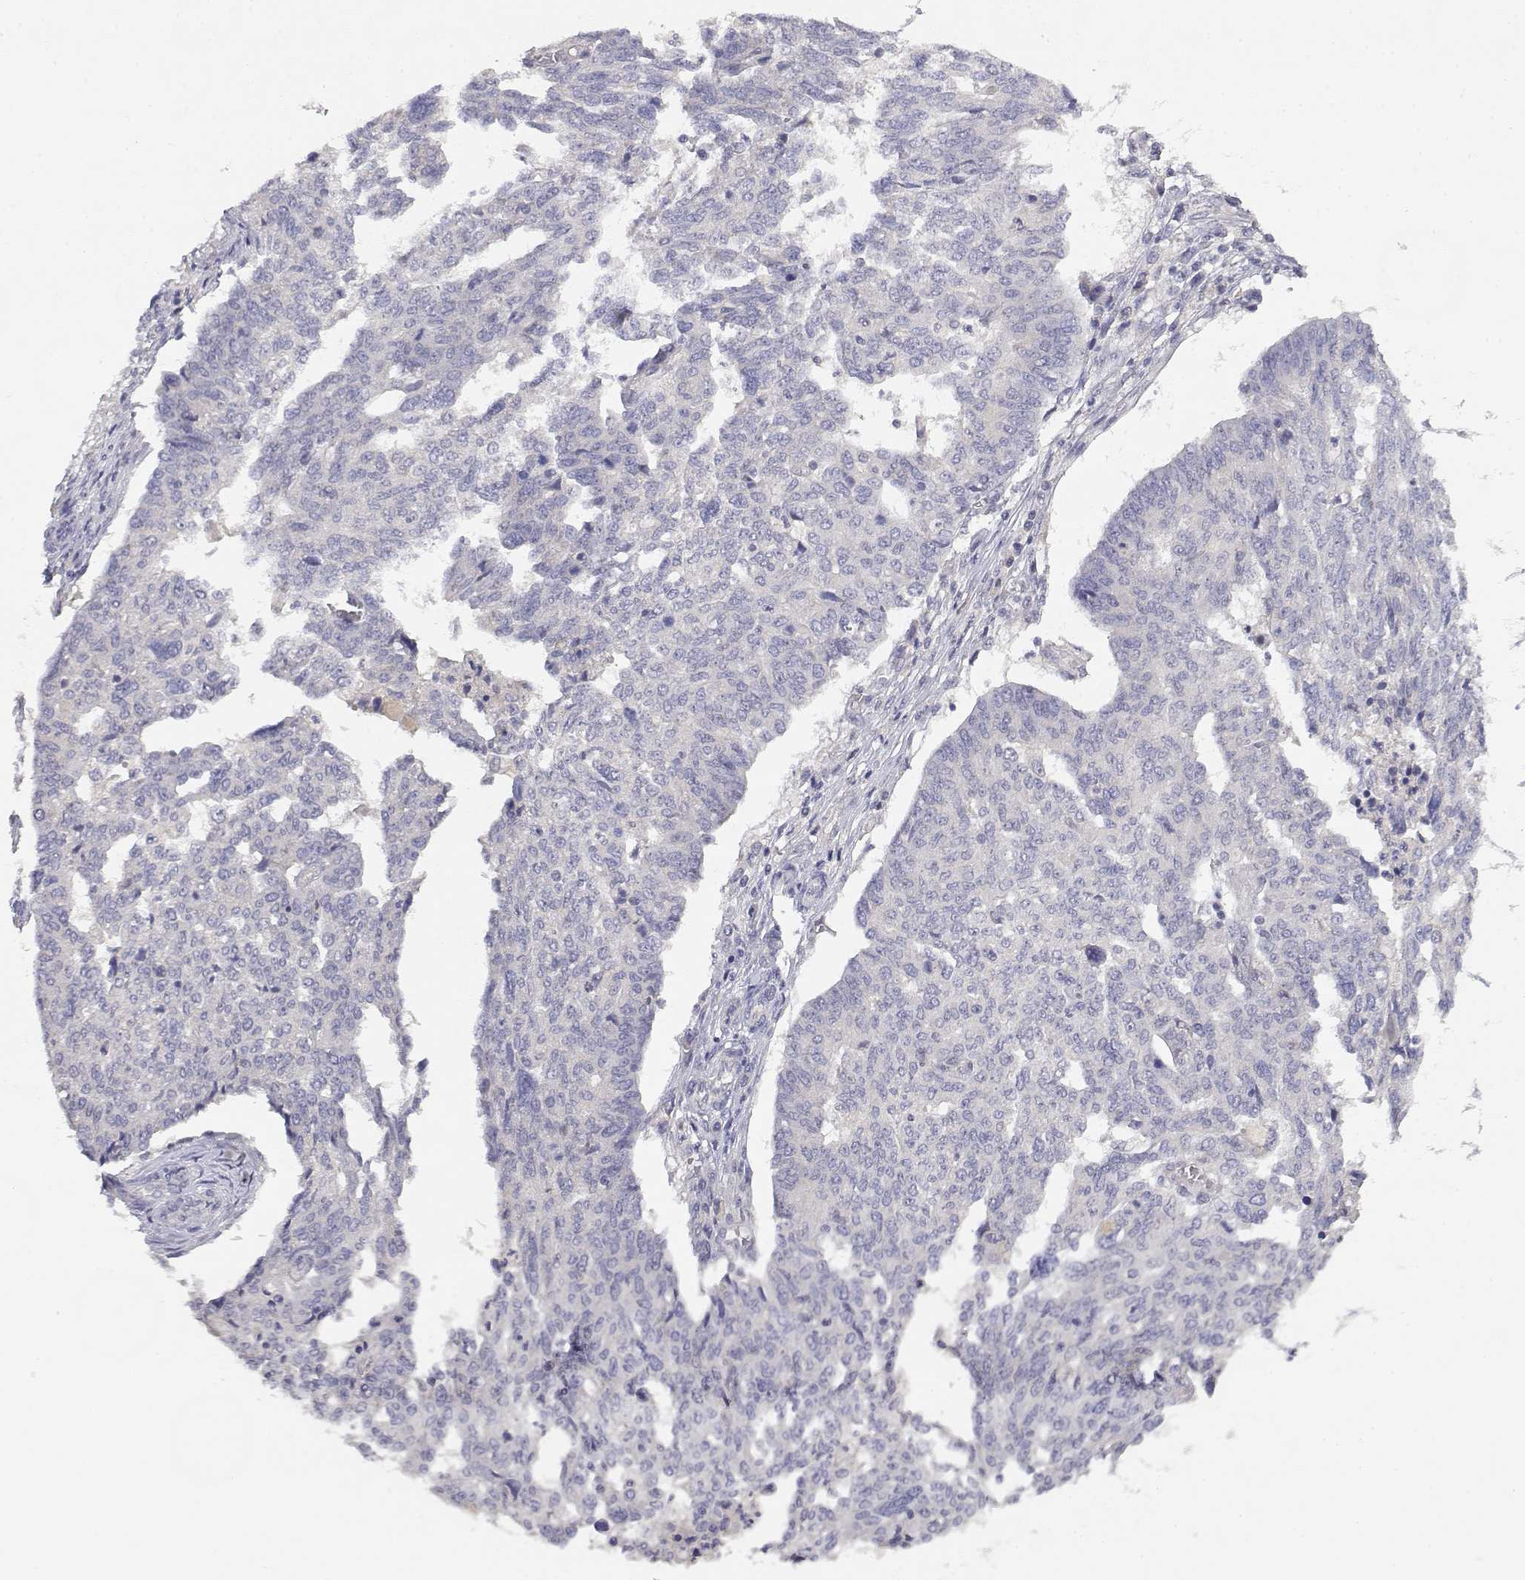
{"staining": {"intensity": "negative", "quantity": "none", "location": "none"}, "tissue": "ovarian cancer", "cell_type": "Tumor cells", "image_type": "cancer", "snomed": [{"axis": "morphology", "description": "Cystadenocarcinoma, serous, NOS"}, {"axis": "topography", "description": "Ovary"}], "caption": "The immunohistochemistry (IHC) histopathology image has no significant staining in tumor cells of ovarian cancer (serous cystadenocarcinoma) tissue.", "gene": "ADA", "patient": {"sex": "female", "age": 67}}